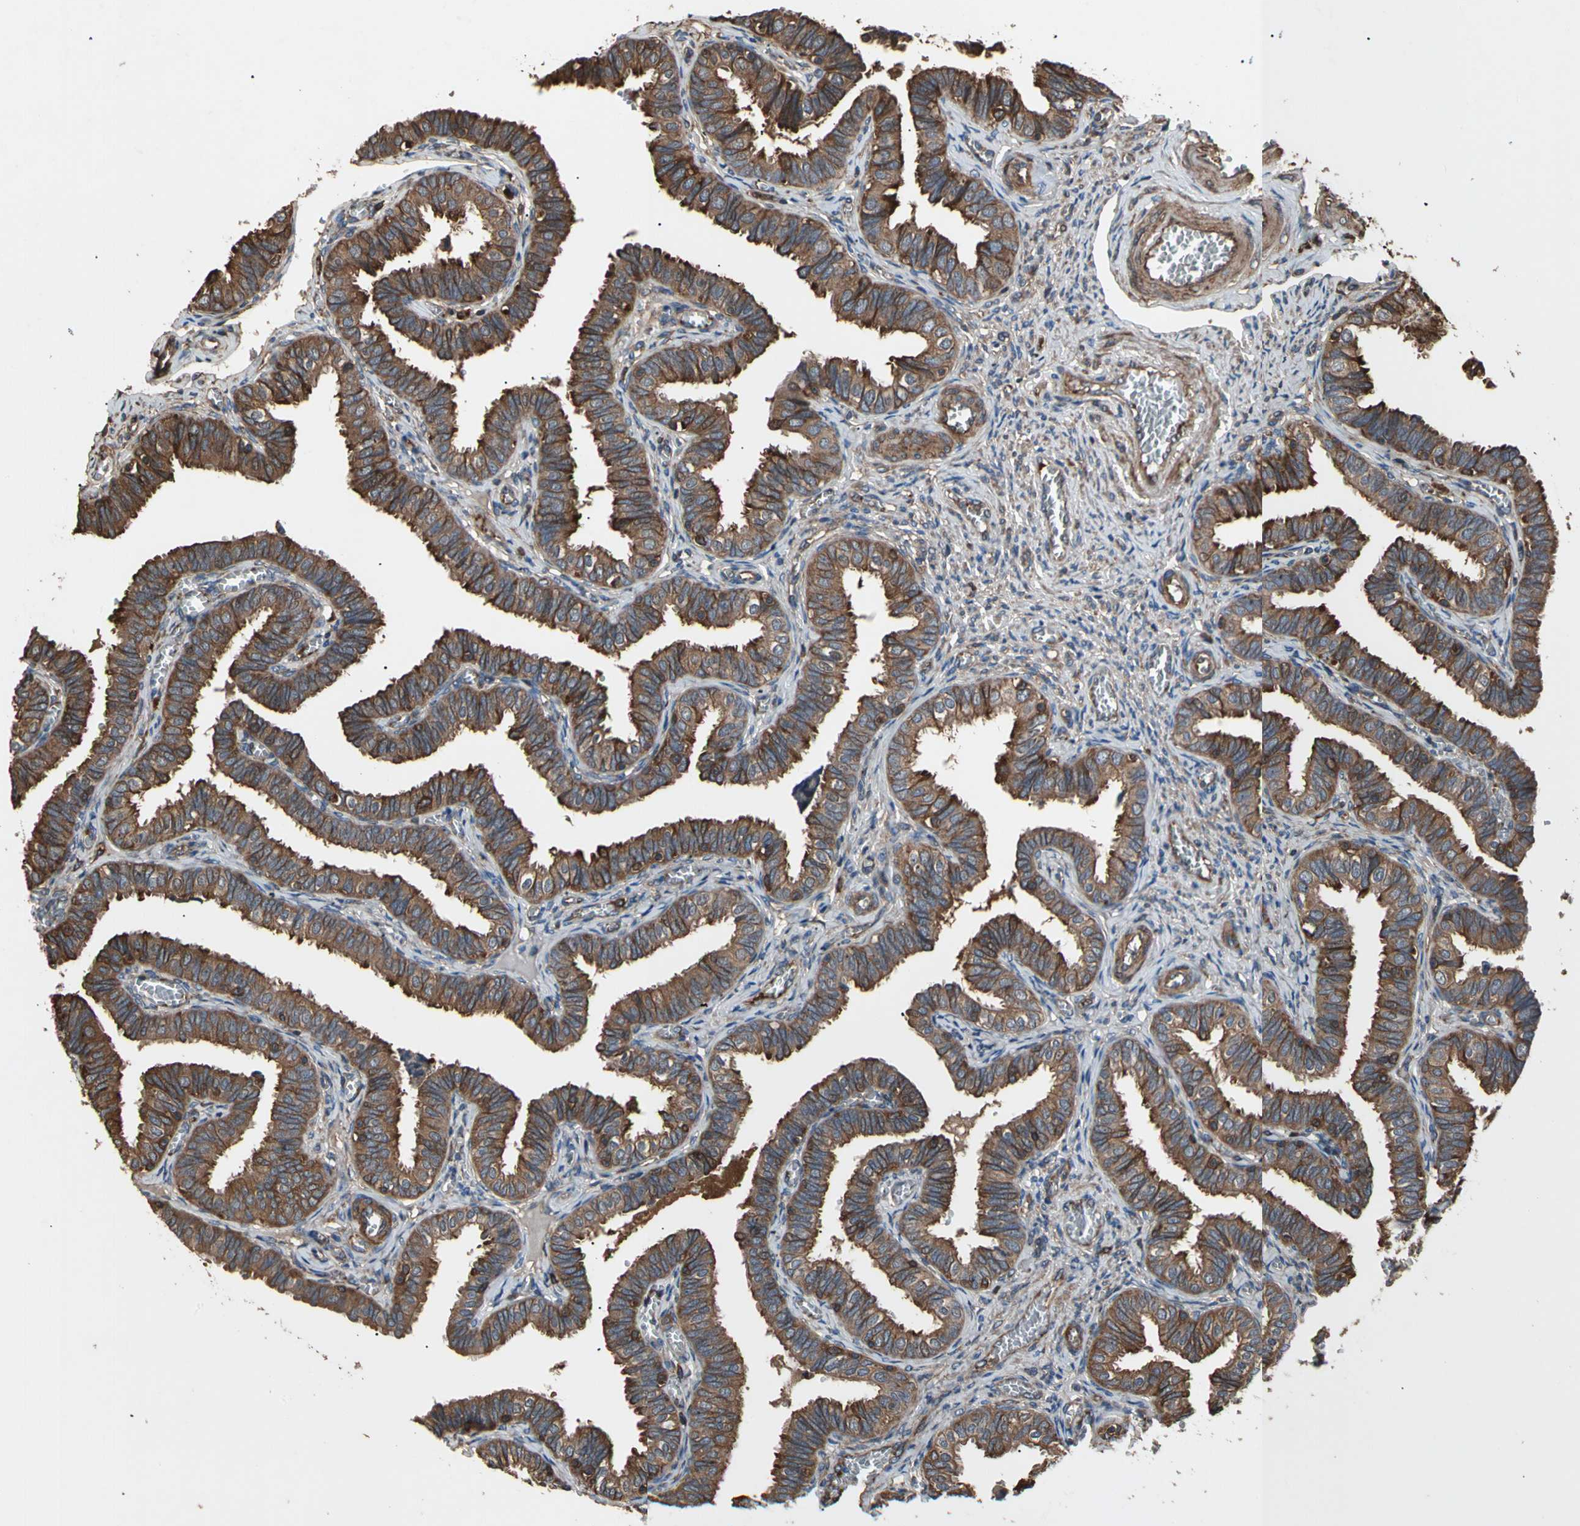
{"staining": {"intensity": "strong", "quantity": ">75%", "location": "cytoplasmic/membranous"}, "tissue": "fallopian tube", "cell_type": "Glandular cells", "image_type": "normal", "snomed": [{"axis": "morphology", "description": "Normal tissue, NOS"}, {"axis": "topography", "description": "Fallopian tube"}], "caption": "An image of human fallopian tube stained for a protein reveals strong cytoplasmic/membranous brown staining in glandular cells. The protein of interest is shown in brown color, while the nuclei are stained blue.", "gene": "AGBL2", "patient": {"sex": "female", "age": 46}}